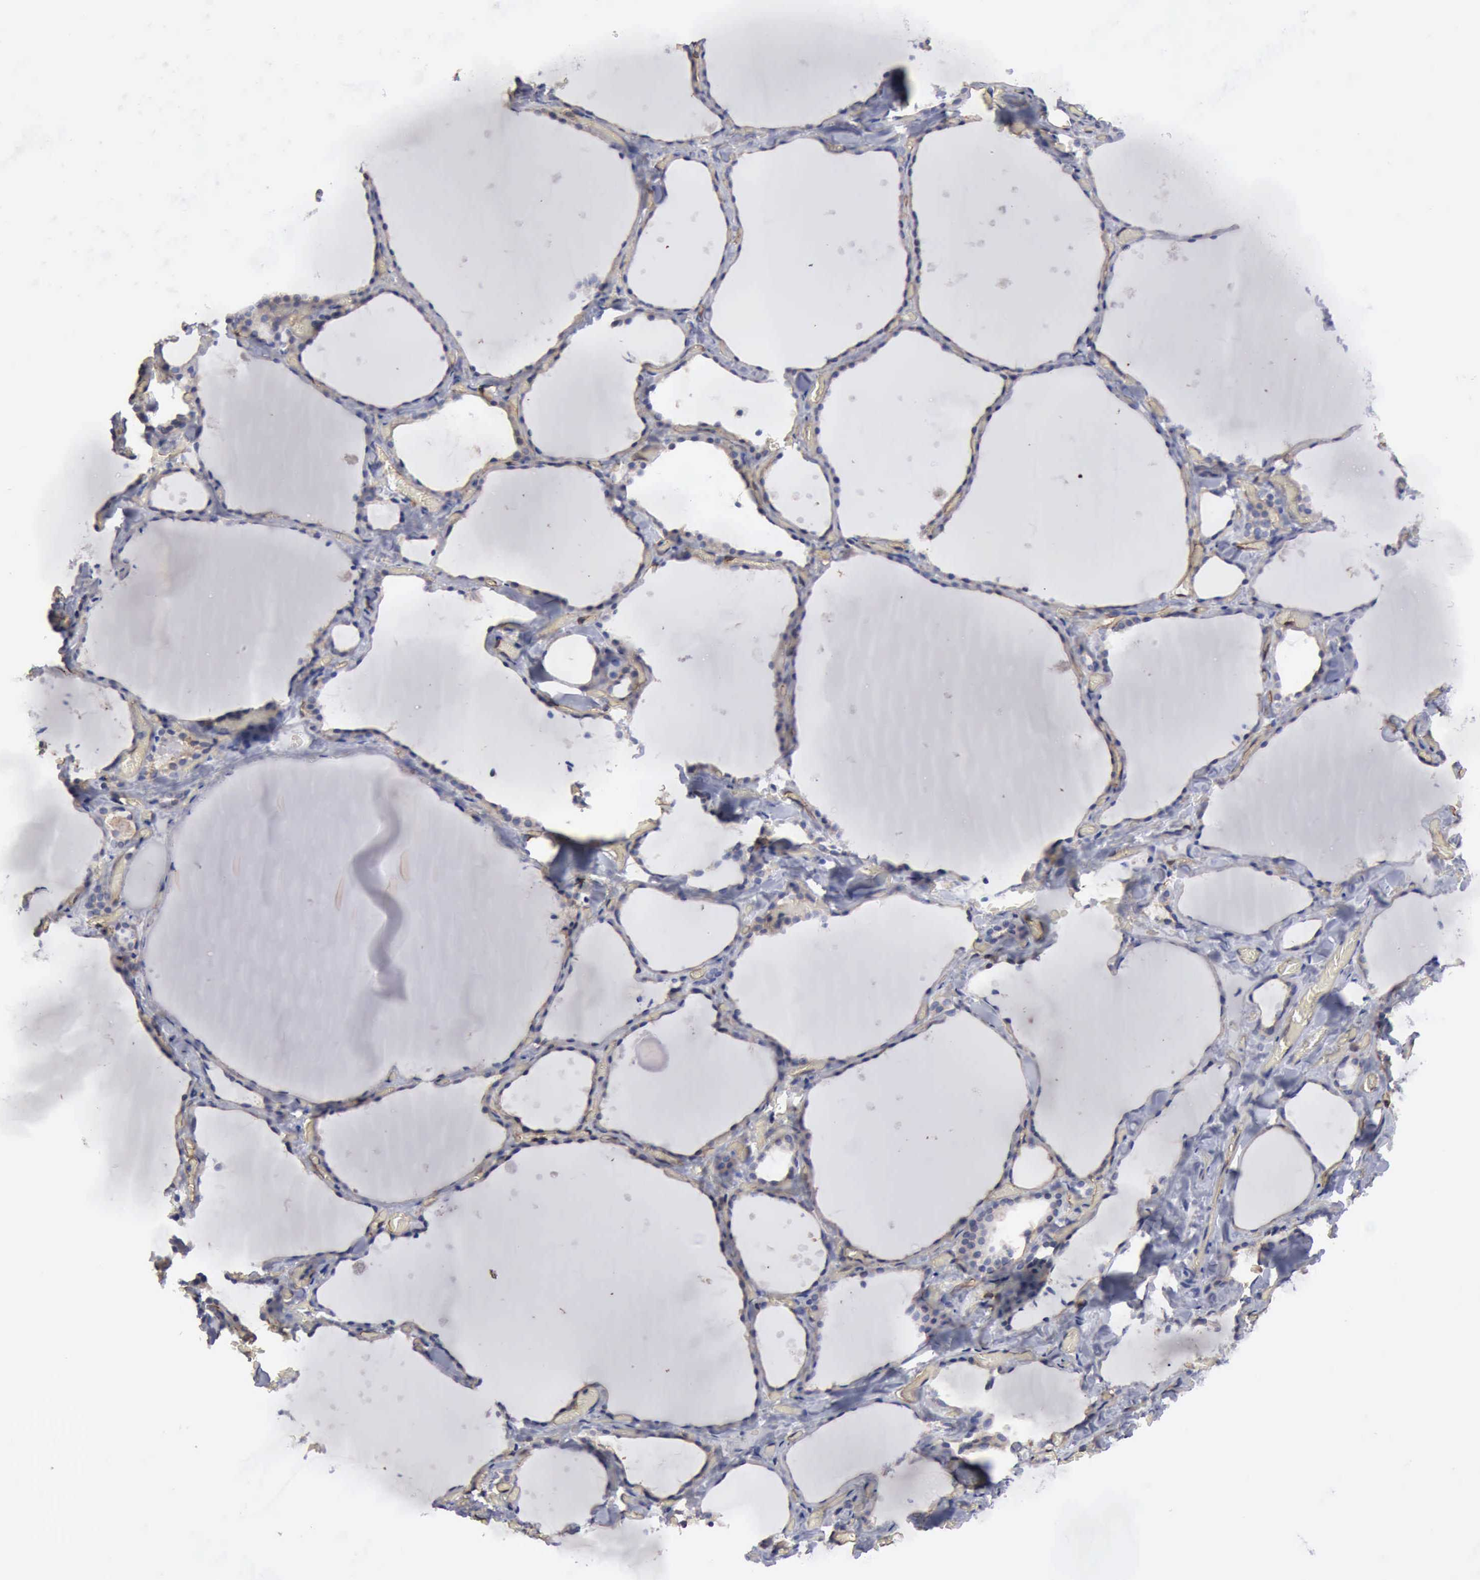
{"staining": {"intensity": "weak", "quantity": "25%-75%", "location": "cytoplasmic/membranous"}, "tissue": "thyroid gland", "cell_type": "Glandular cells", "image_type": "normal", "snomed": [{"axis": "morphology", "description": "Normal tissue, NOS"}, {"axis": "topography", "description": "Thyroid gland"}], "caption": "The photomicrograph exhibits a brown stain indicating the presence of a protein in the cytoplasmic/membranous of glandular cells in thyroid gland. The protein of interest is stained brown, and the nuclei are stained in blue (DAB IHC with brightfield microscopy, high magnification).", "gene": "RDX", "patient": {"sex": "male", "age": 34}}